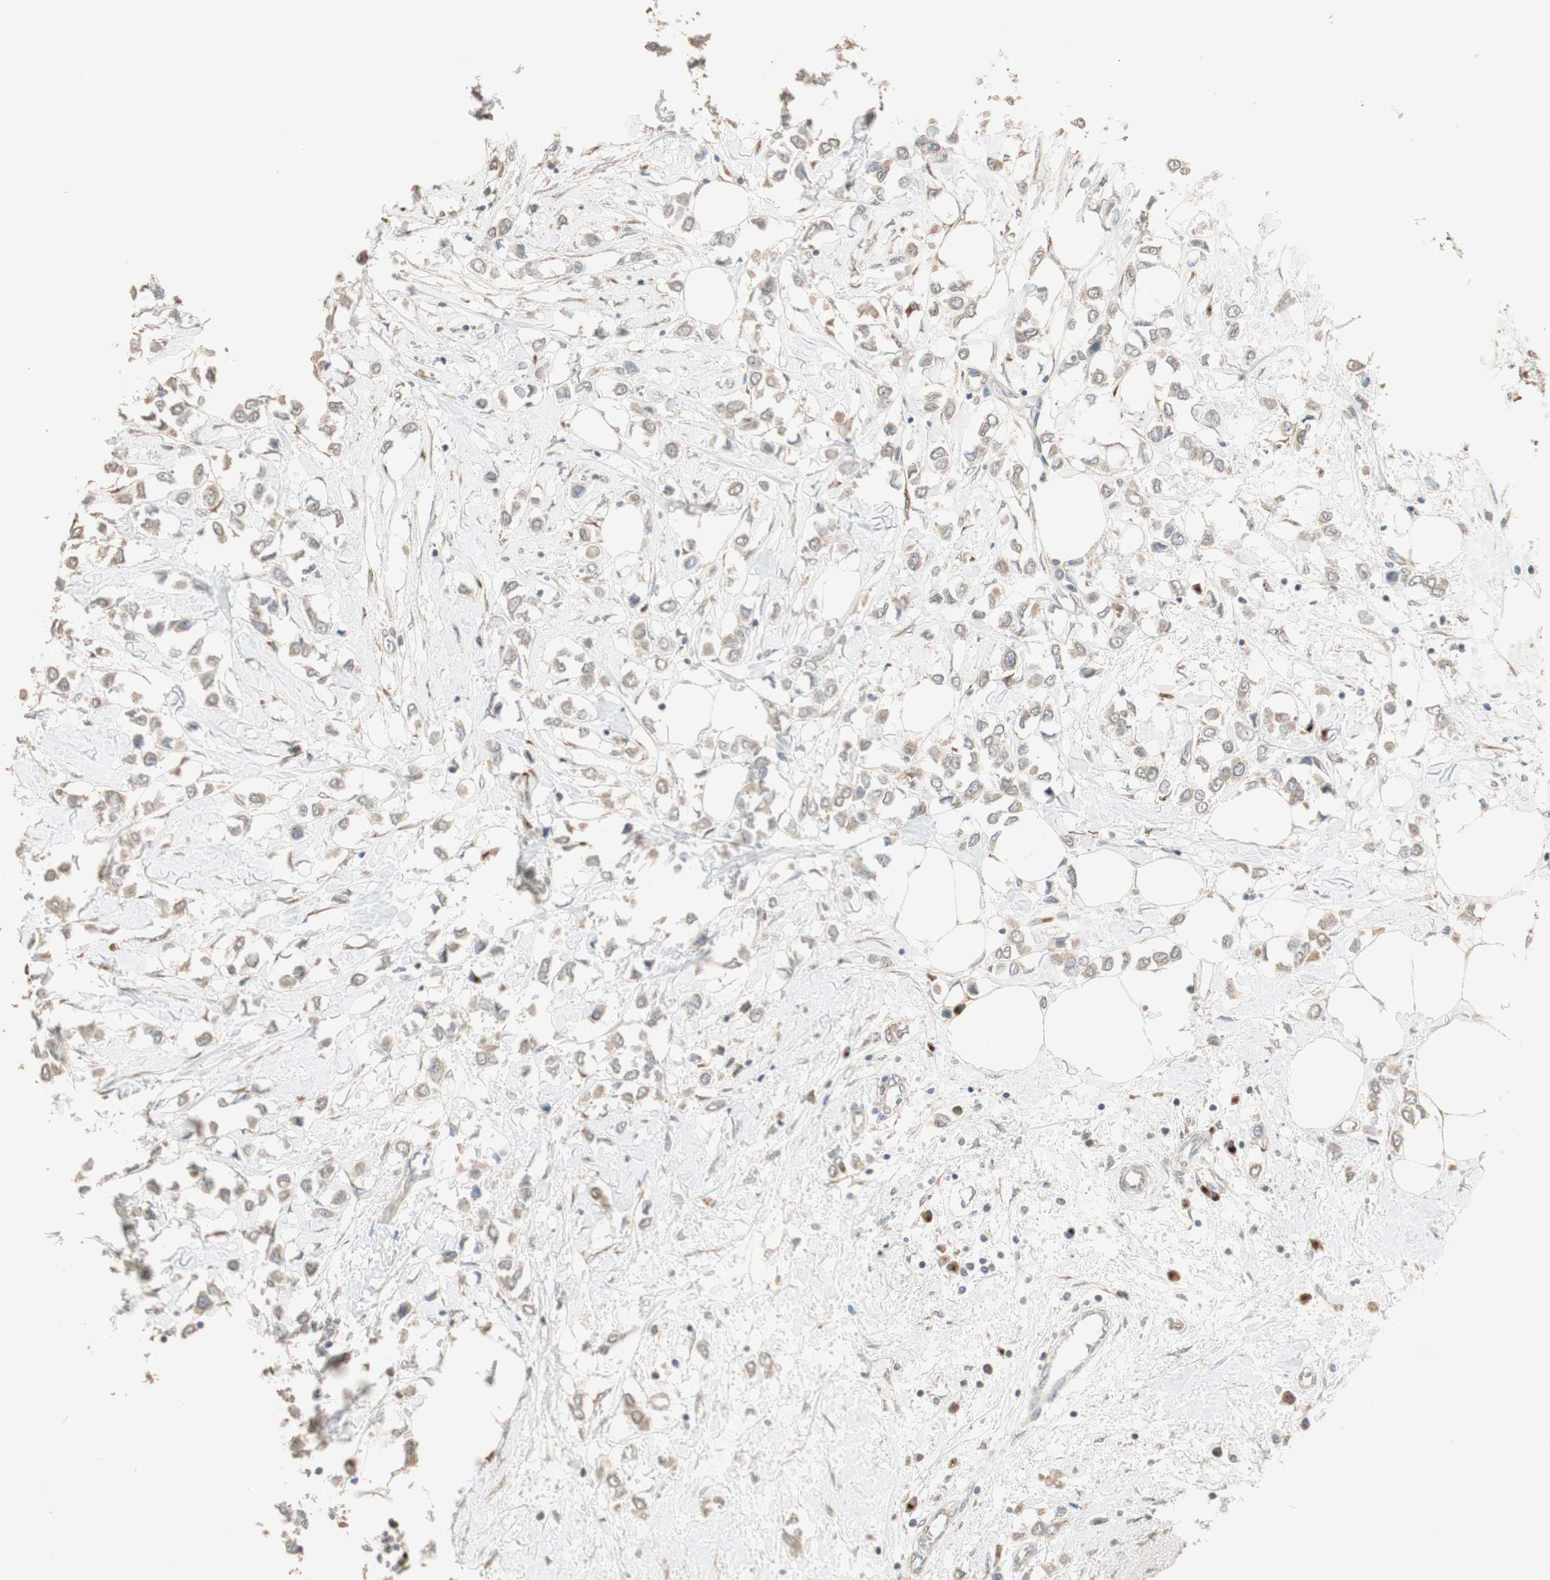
{"staining": {"intensity": "moderate", "quantity": ">75%", "location": "cytoplasmic/membranous"}, "tissue": "breast cancer", "cell_type": "Tumor cells", "image_type": "cancer", "snomed": [{"axis": "morphology", "description": "Lobular carcinoma"}, {"axis": "topography", "description": "Breast"}], "caption": "Moderate cytoplasmic/membranous staining for a protein is identified in approximately >75% of tumor cells of breast cancer using immunohistochemistry.", "gene": "RARRES1", "patient": {"sex": "female", "age": 51}}